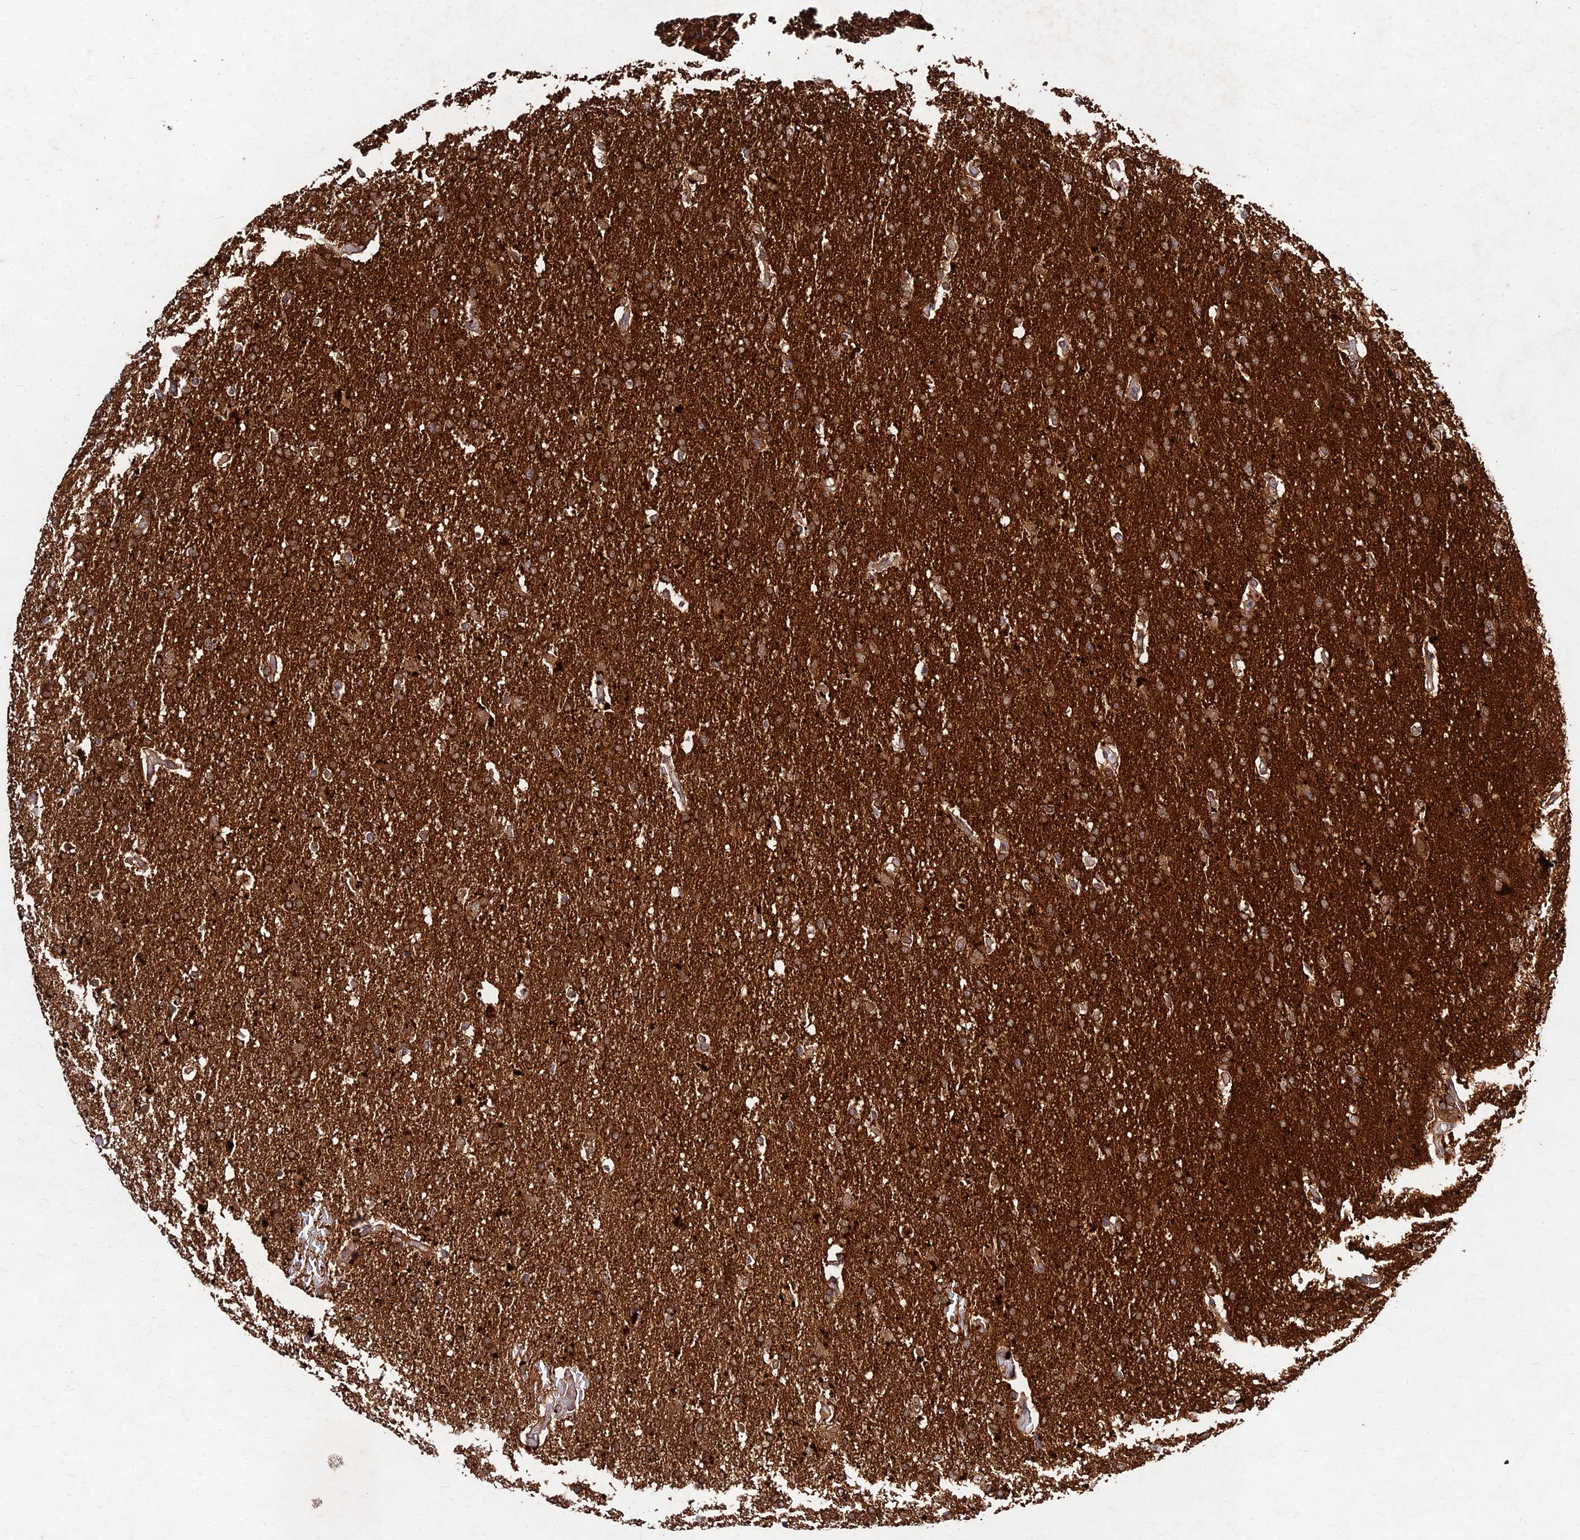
{"staining": {"intensity": "moderate", "quantity": ">75%", "location": "cytoplasmic/membranous"}, "tissue": "glioma", "cell_type": "Tumor cells", "image_type": "cancer", "snomed": [{"axis": "morphology", "description": "Glioma, malignant, High grade"}, {"axis": "topography", "description": "Brain"}], "caption": "High-grade glioma (malignant) stained with a protein marker demonstrates moderate staining in tumor cells.", "gene": "MKKS", "patient": {"sex": "male", "age": 72}}